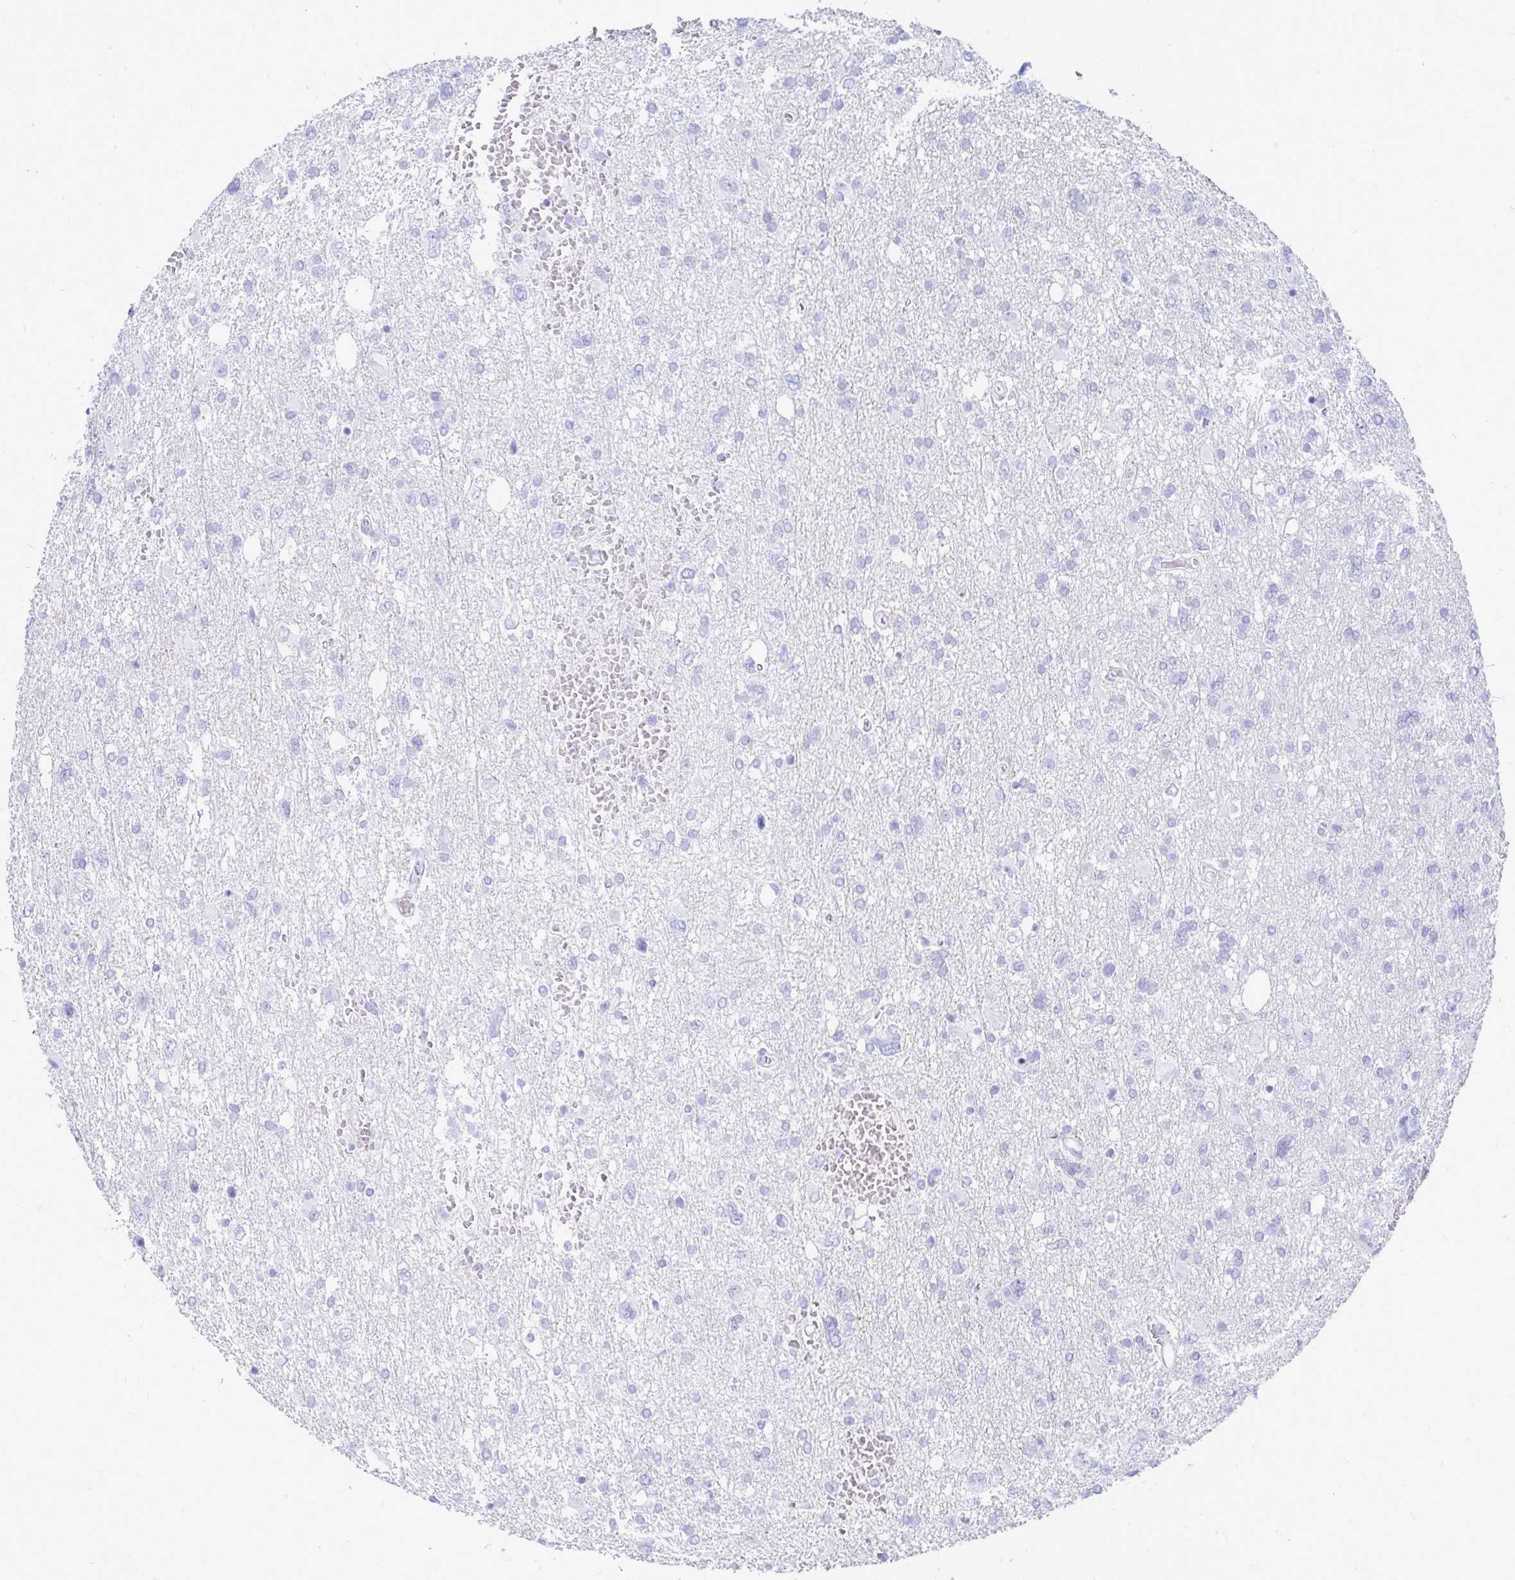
{"staining": {"intensity": "negative", "quantity": "none", "location": "none"}, "tissue": "glioma", "cell_type": "Tumor cells", "image_type": "cancer", "snomed": [{"axis": "morphology", "description": "Glioma, malignant, High grade"}, {"axis": "topography", "description": "Brain"}], "caption": "Glioma stained for a protein using IHC demonstrates no positivity tumor cells.", "gene": "OR10R2", "patient": {"sex": "male", "age": 61}}